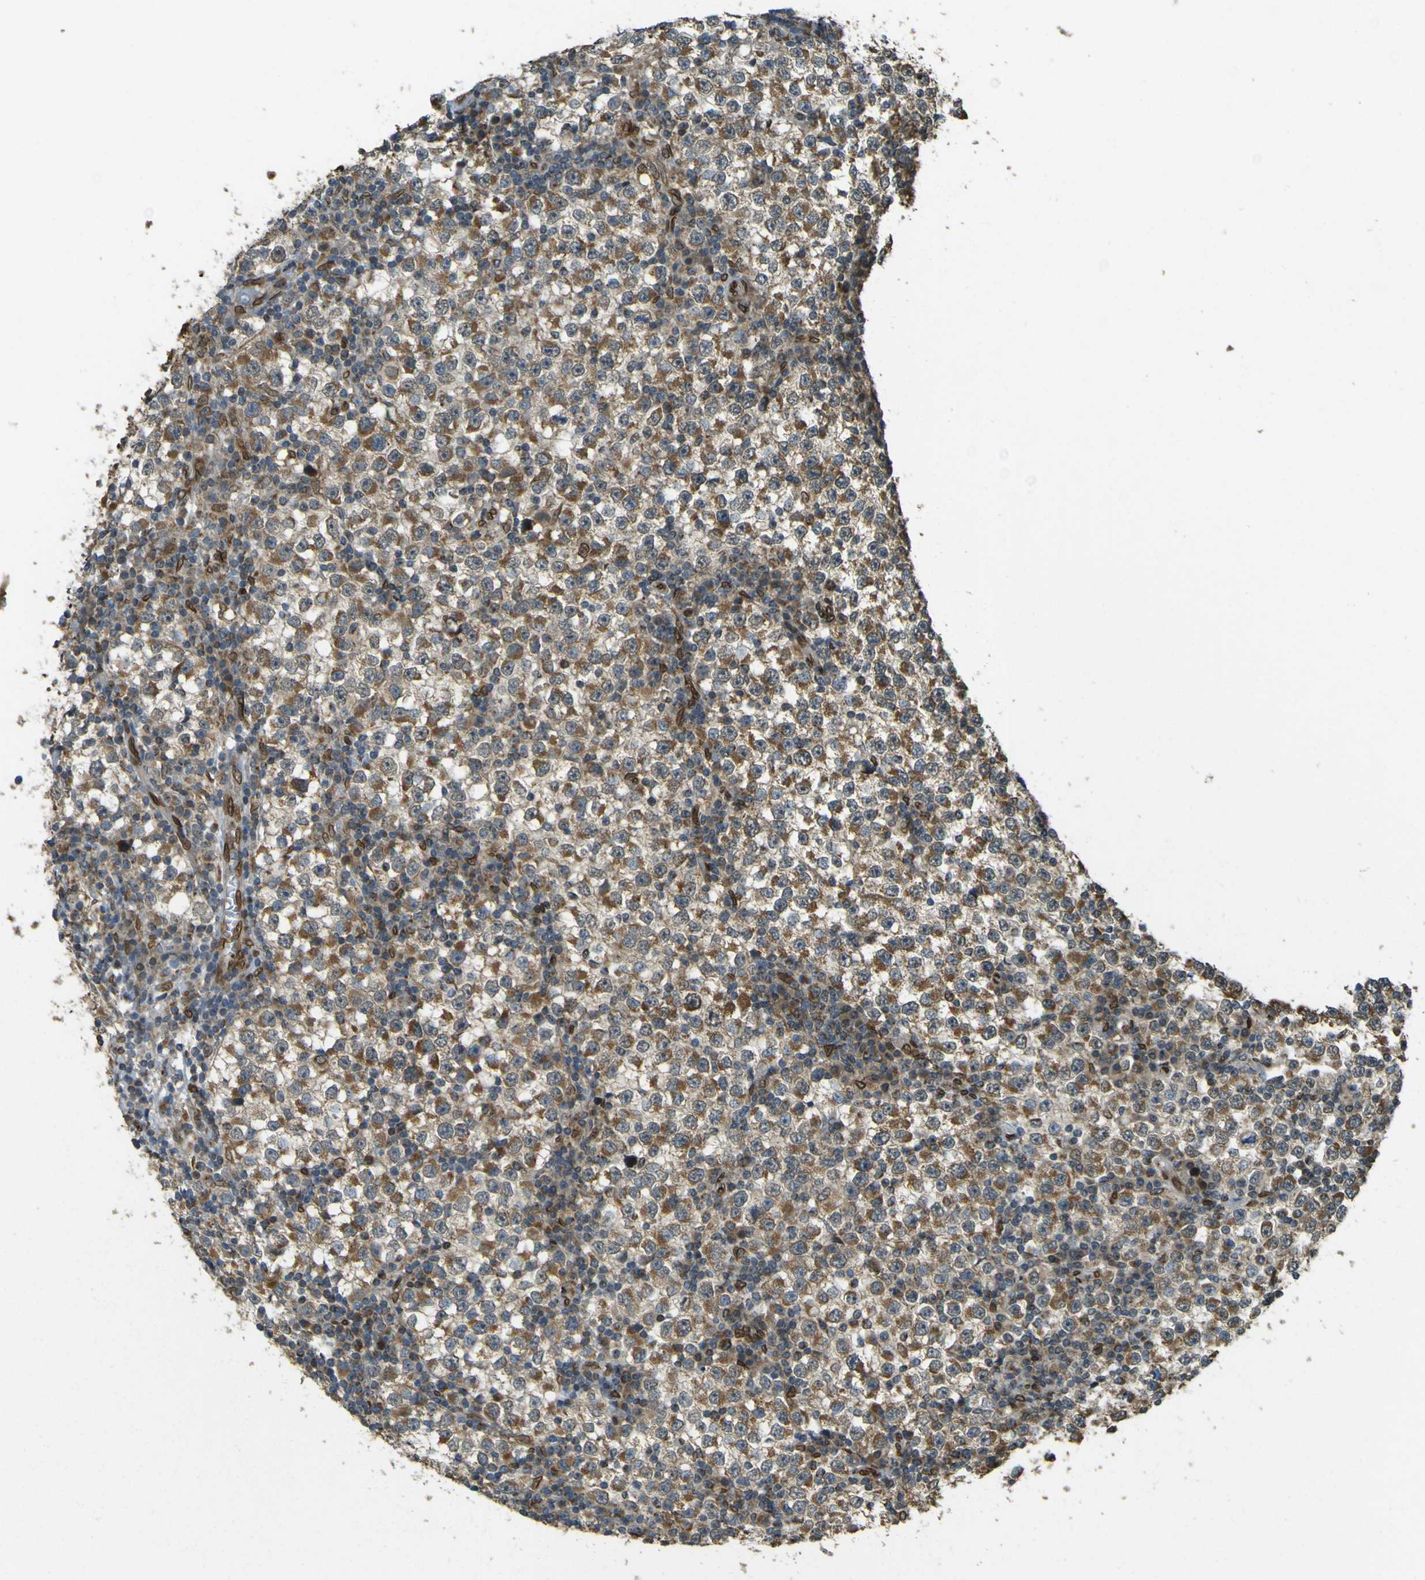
{"staining": {"intensity": "moderate", "quantity": ">75%", "location": "cytoplasmic/membranous"}, "tissue": "testis cancer", "cell_type": "Tumor cells", "image_type": "cancer", "snomed": [{"axis": "morphology", "description": "Seminoma, NOS"}, {"axis": "topography", "description": "Testis"}], "caption": "Brown immunohistochemical staining in human testis cancer (seminoma) exhibits moderate cytoplasmic/membranous expression in approximately >75% of tumor cells. (DAB (3,3'-diaminobenzidine) = brown stain, brightfield microscopy at high magnification).", "gene": "GALNT1", "patient": {"sex": "male", "age": 65}}